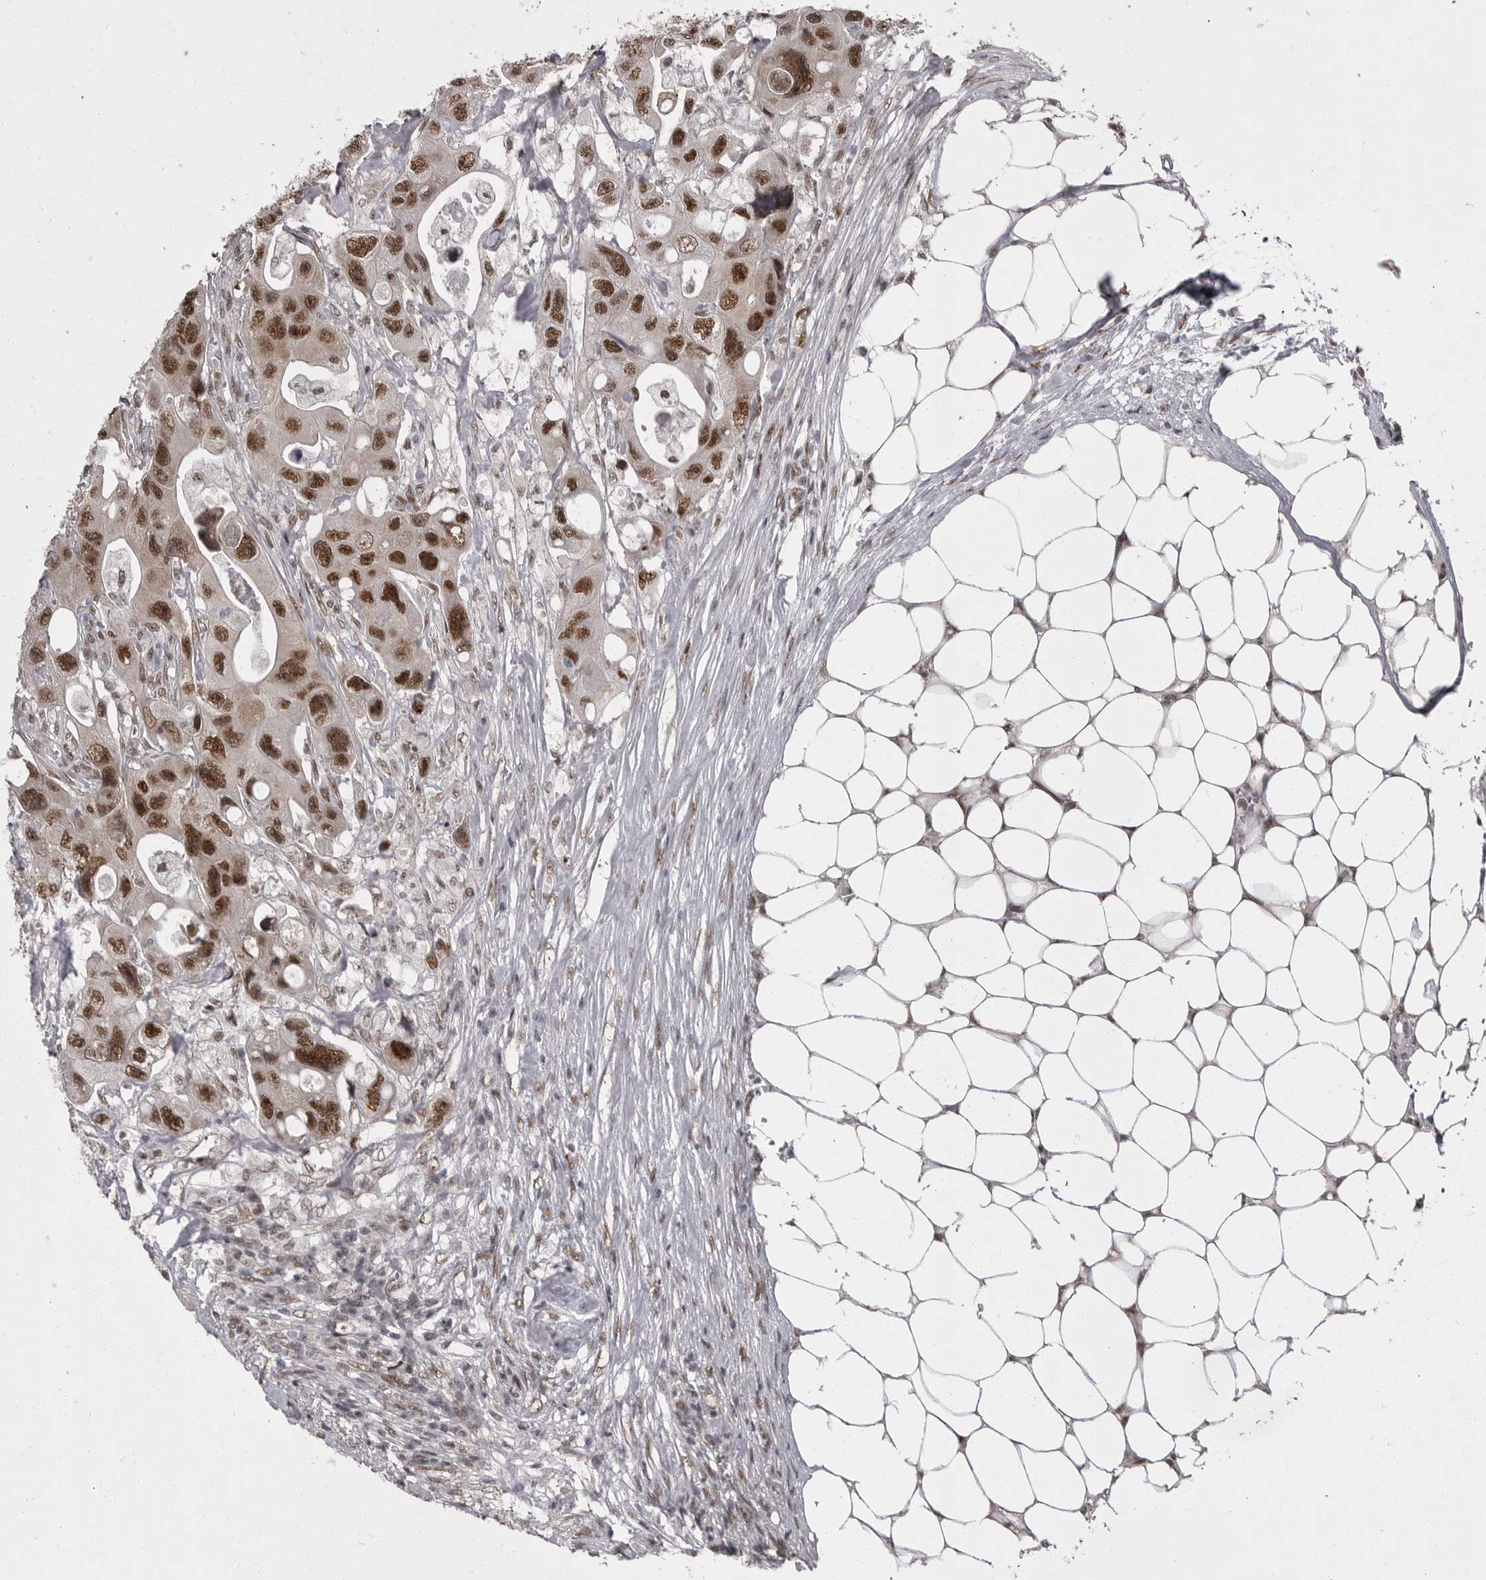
{"staining": {"intensity": "strong", "quantity": ">75%", "location": "nuclear"}, "tissue": "colorectal cancer", "cell_type": "Tumor cells", "image_type": "cancer", "snomed": [{"axis": "morphology", "description": "Adenocarcinoma, NOS"}, {"axis": "topography", "description": "Colon"}], "caption": "High-power microscopy captured an IHC photomicrograph of colorectal cancer (adenocarcinoma), revealing strong nuclear positivity in approximately >75% of tumor cells.", "gene": "MEPCE", "patient": {"sex": "female", "age": 46}}